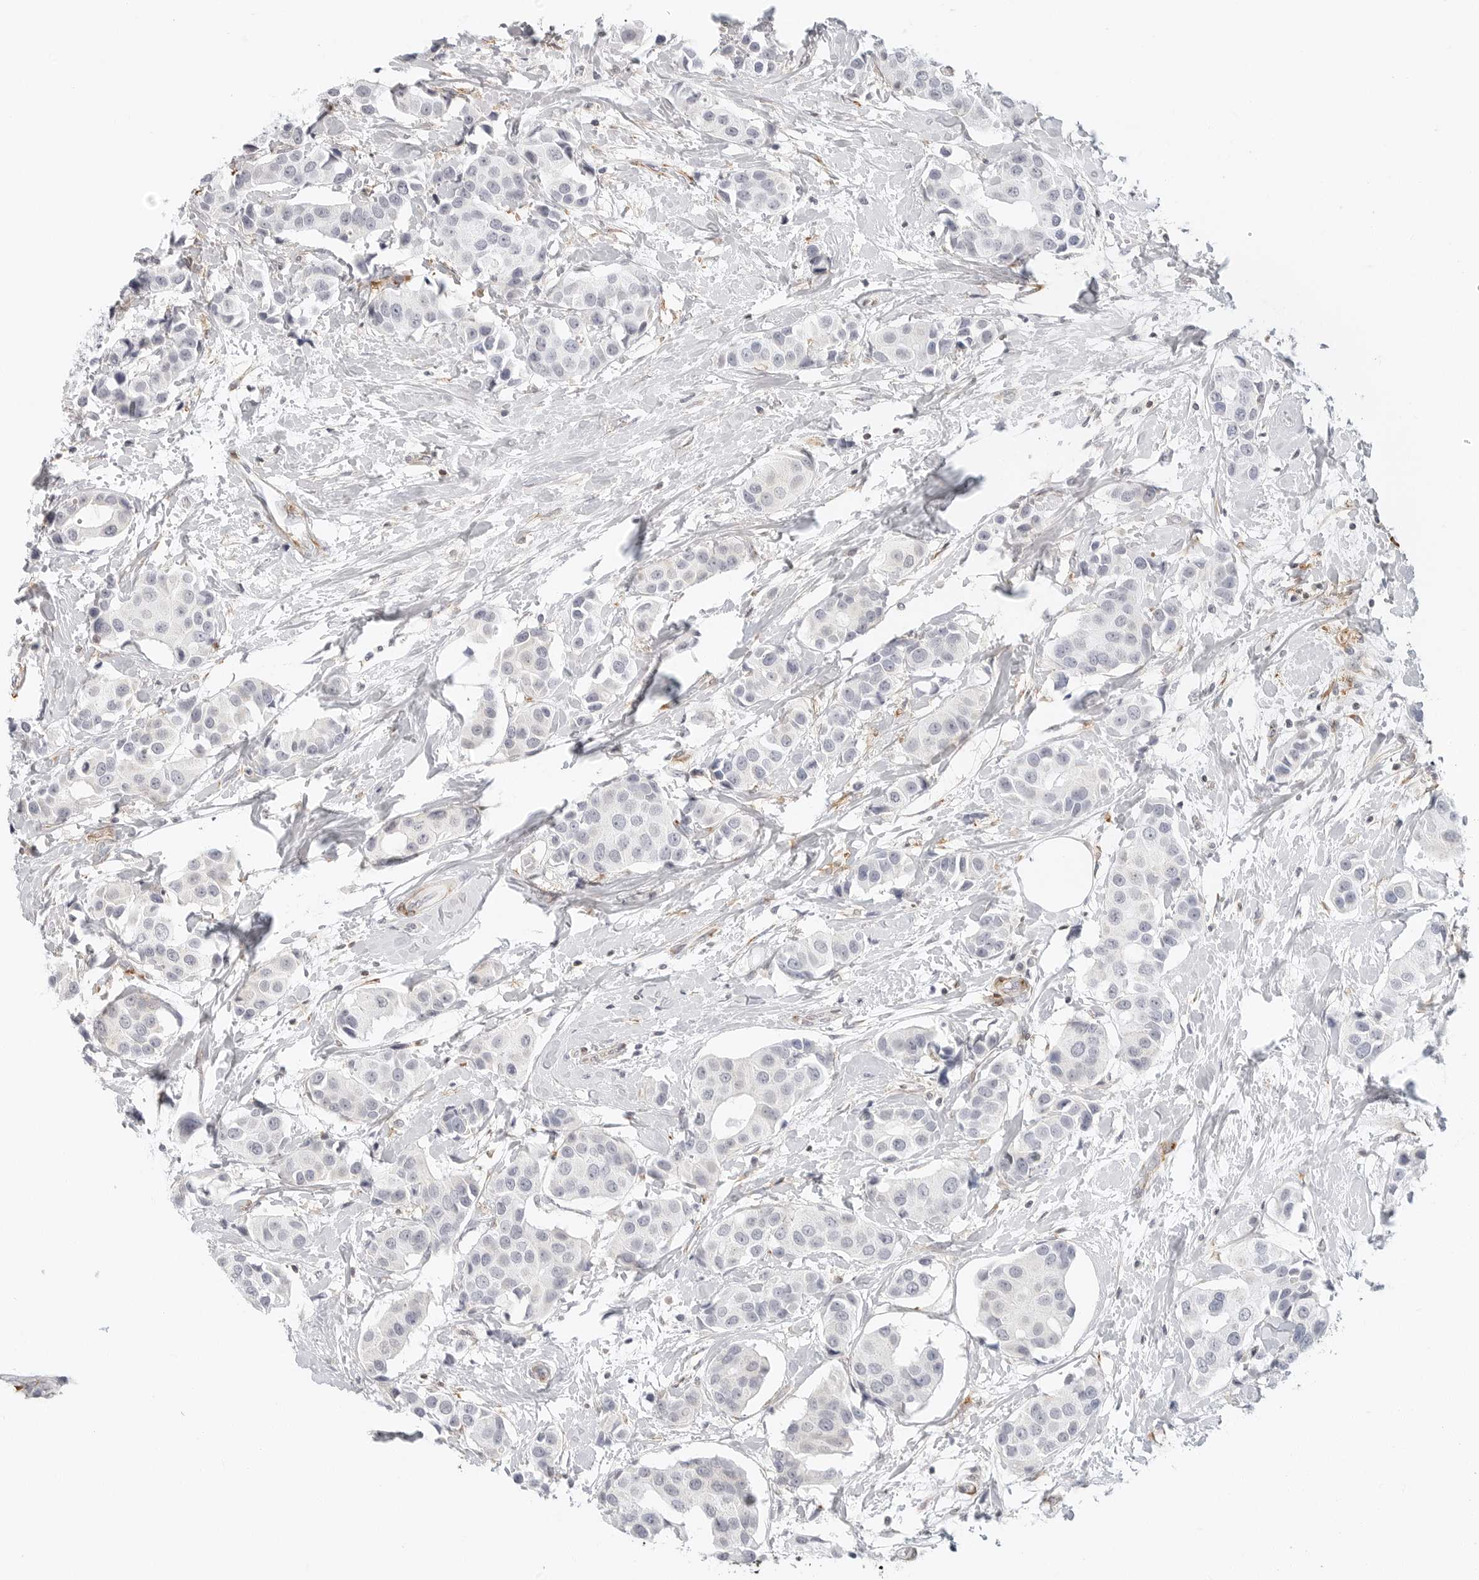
{"staining": {"intensity": "negative", "quantity": "none", "location": "none"}, "tissue": "breast cancer", "cell_type": "Tumor cells", "image_type": "cancer", "snomed": [{"axis": "morphology", "description": "Normal tissue, NOS"}, {"axis": "morphology", "description": "Duct carcinoma"}, {"axis": "topography", "description": "Breast"}], "caption": "Tumor cells are negative for protein expression in human breast cancer (intraductal carcinoma).", "gene": "C1QTNF1", "patient": {"sex": "female", "age": 39}}